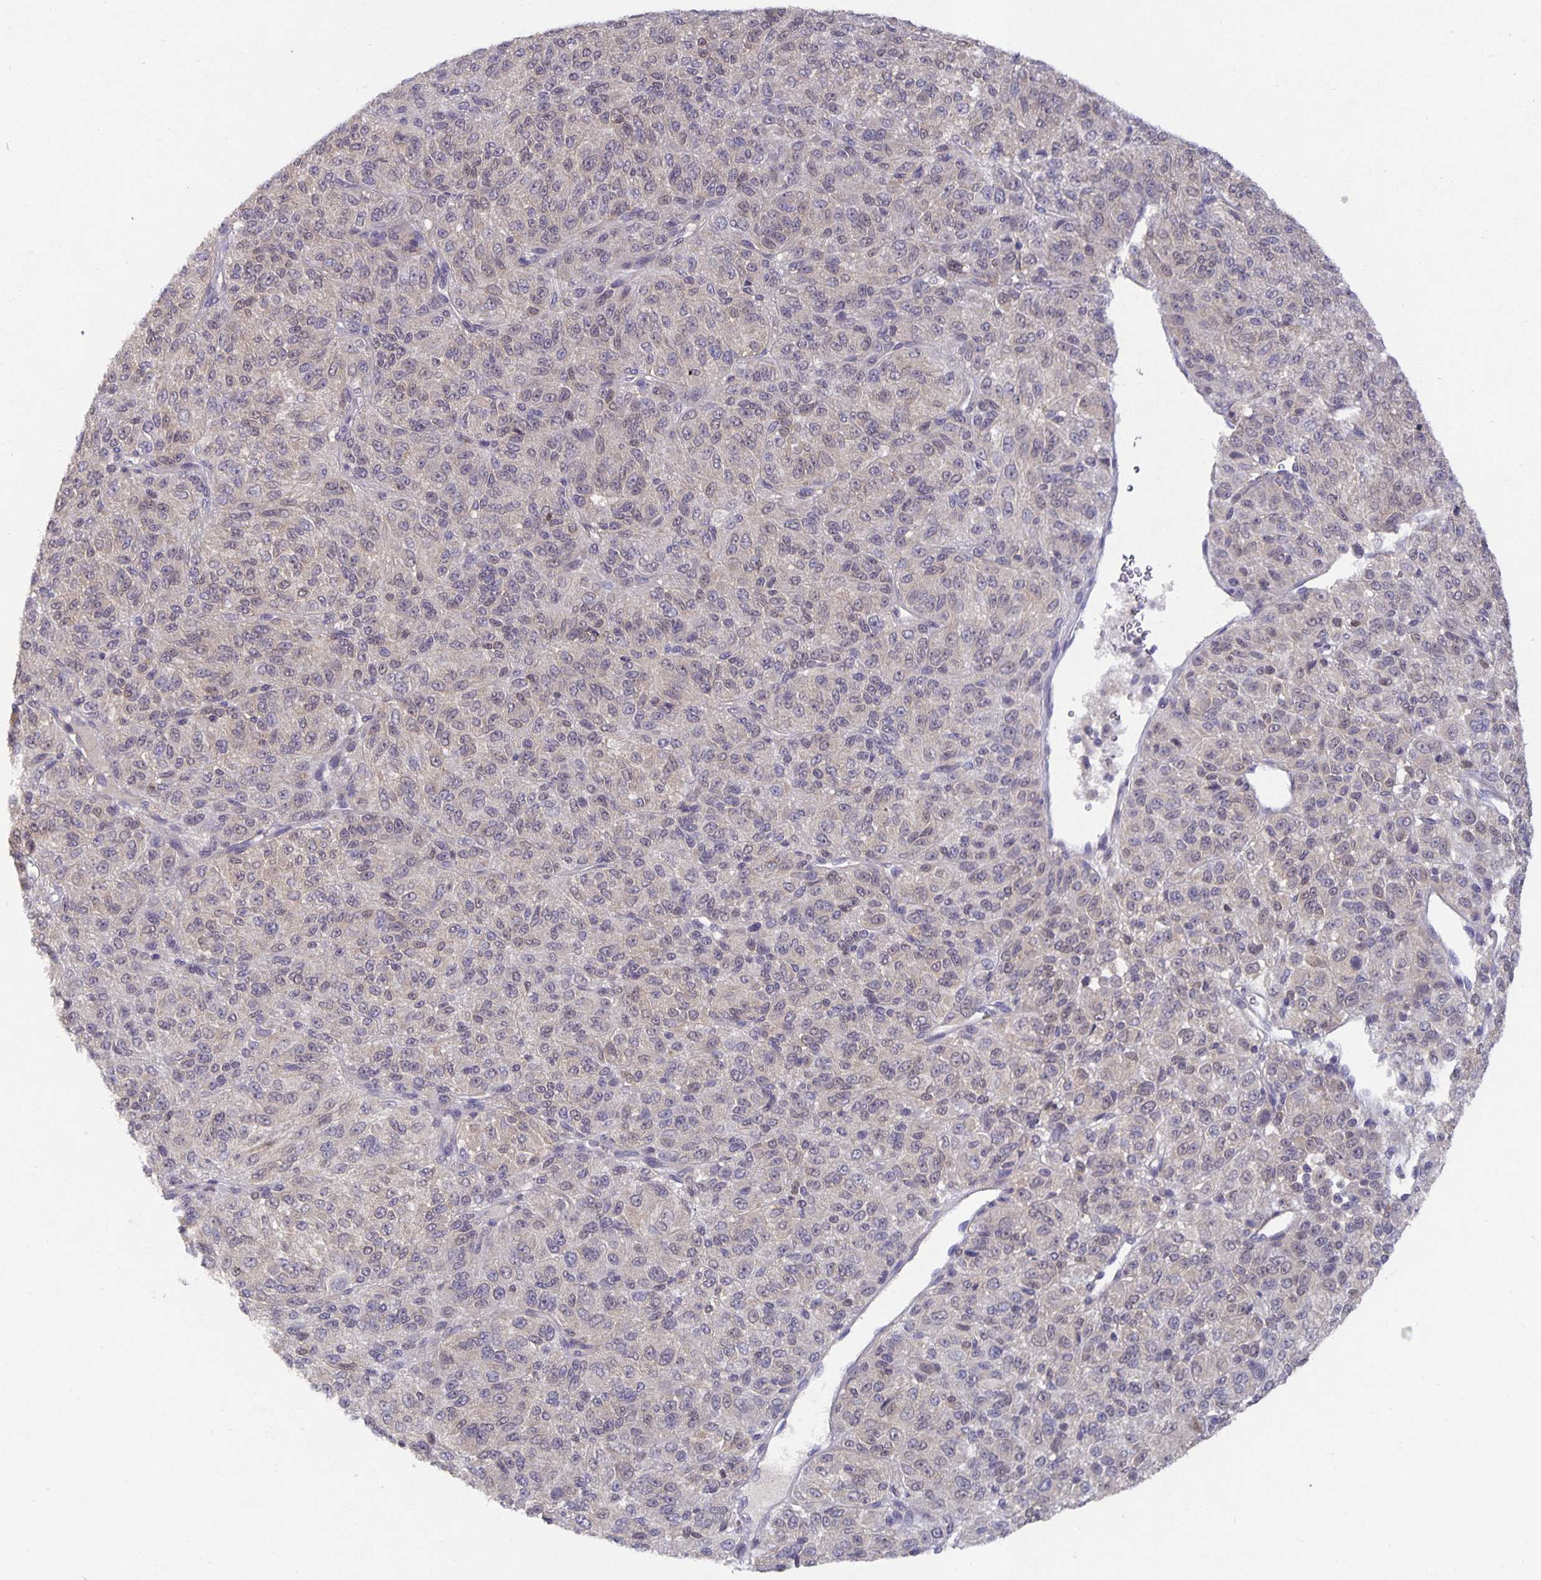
{"staining": {"intensity": "negative", "quantity": "none", "location": "none"}, "tissue": "melanoma", "cell_type": "Tumor cells", "image_type": "cancer", "snomed": [{"axis": "morphology", "description": "Malignant melanoma, Metastatic site"}, {"axis": "topography", "description": "Brain"}], "caption": "Immunohistochemistry image of neoplastic tissue: human melanoma stained with DAB (3,3'-diaminobenzidine) displays no significant protein positivity in tumor cells.", "gene": "HEPN1", "patient": {"sex": "female", "age": 56}}